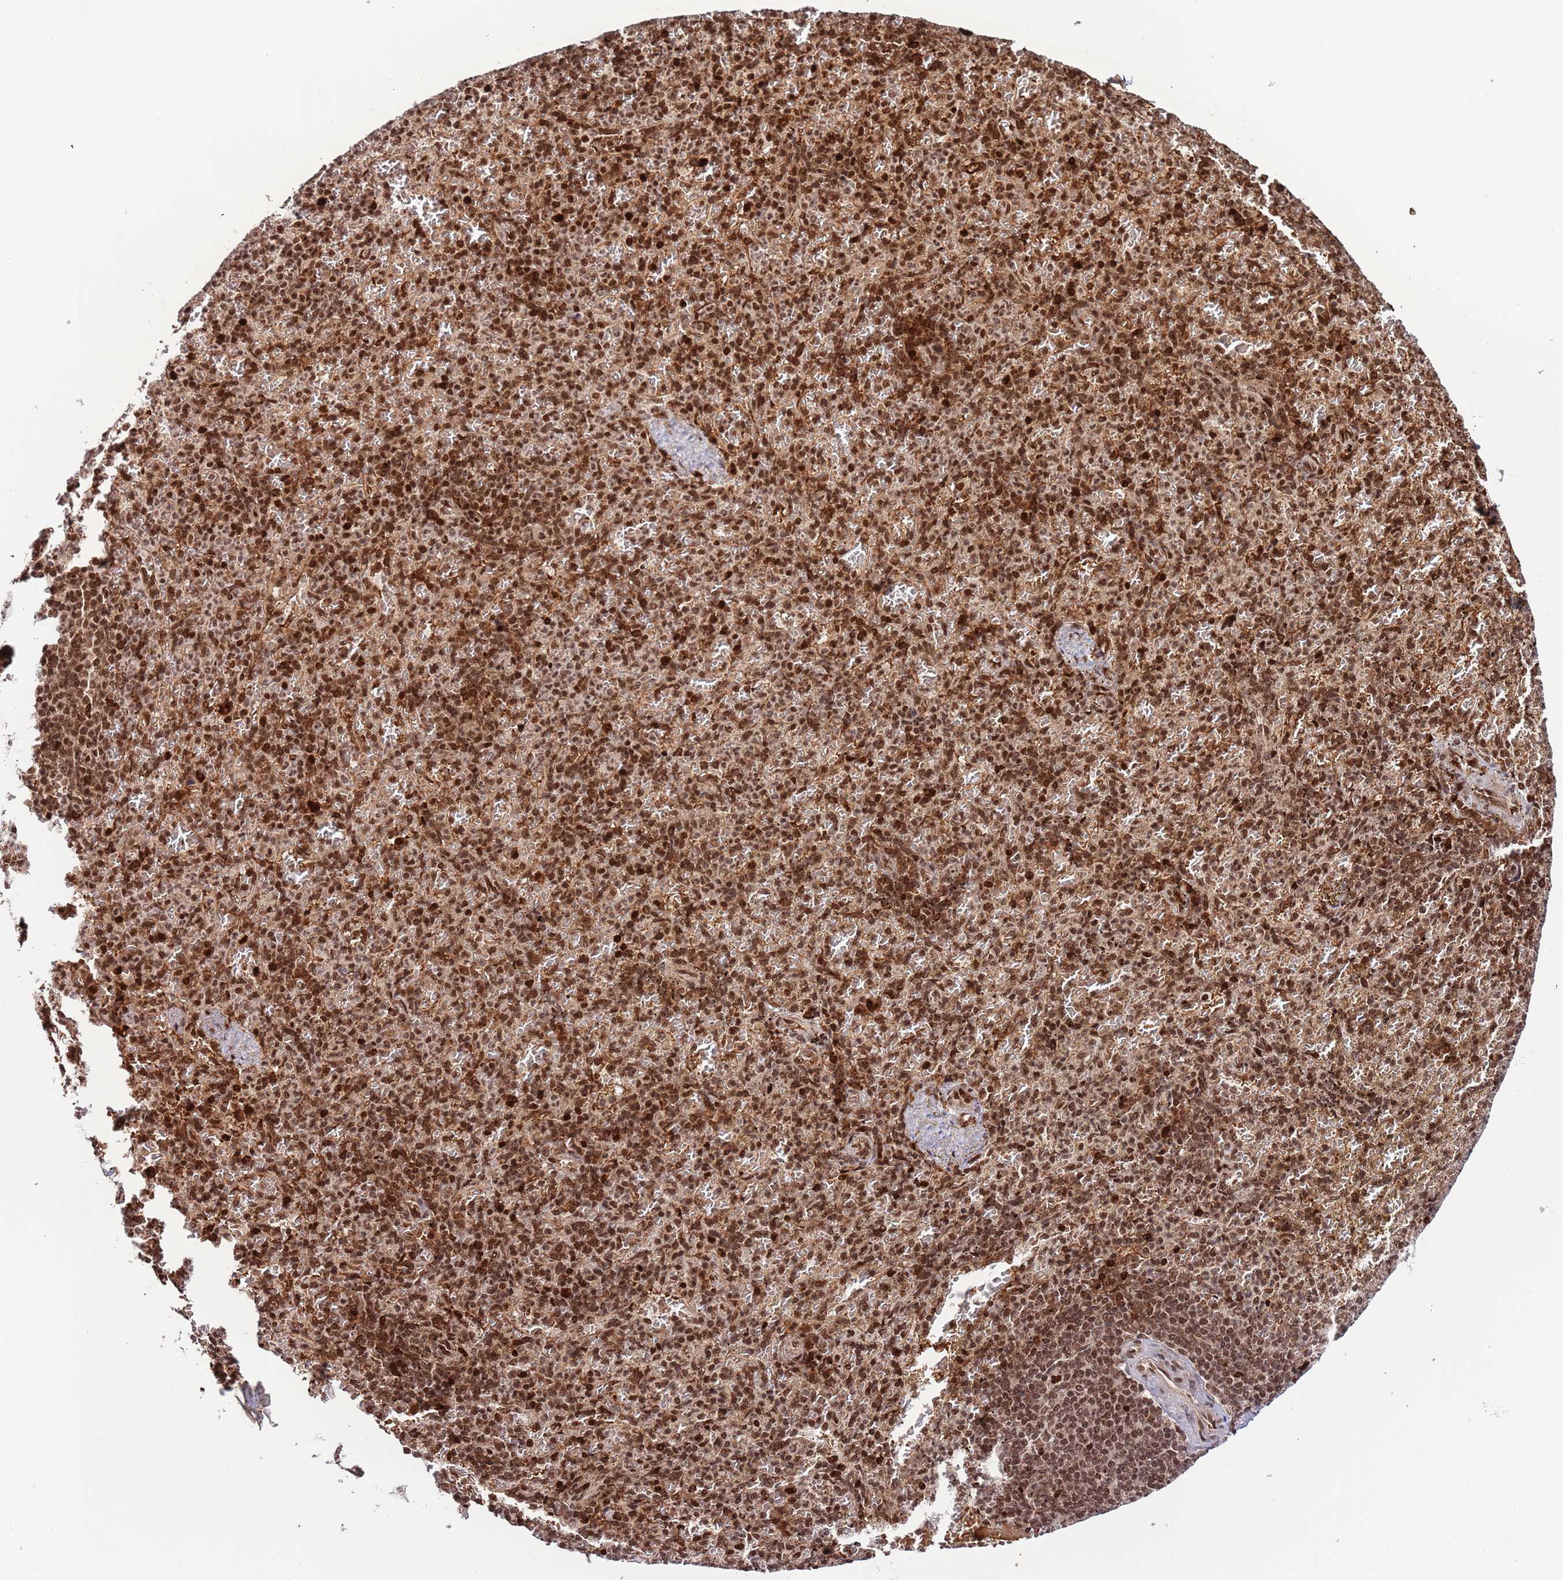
{"staining": {"intensity": "strong", "quantity": ">75%", "location": "nuclear"}, "tissue": "spleen", "cell_type": "Cells in red pulp", "image_type": "normal", "snomed": [{"axis": "morphology", "description": "Normal tissue, NOS"}, {"axis": "topography", "description": "Spleen"}], "caption": "Immunohistochemical staining of benign human spleen reveals >75% levels of strong nuclear protein expression in about >75% of cells in red pulp. The protein of interest is shown in brown color, while the nuclei are stained blue.", "gene": "RIF1", "patient": {"sex": "female", "age": 74}}